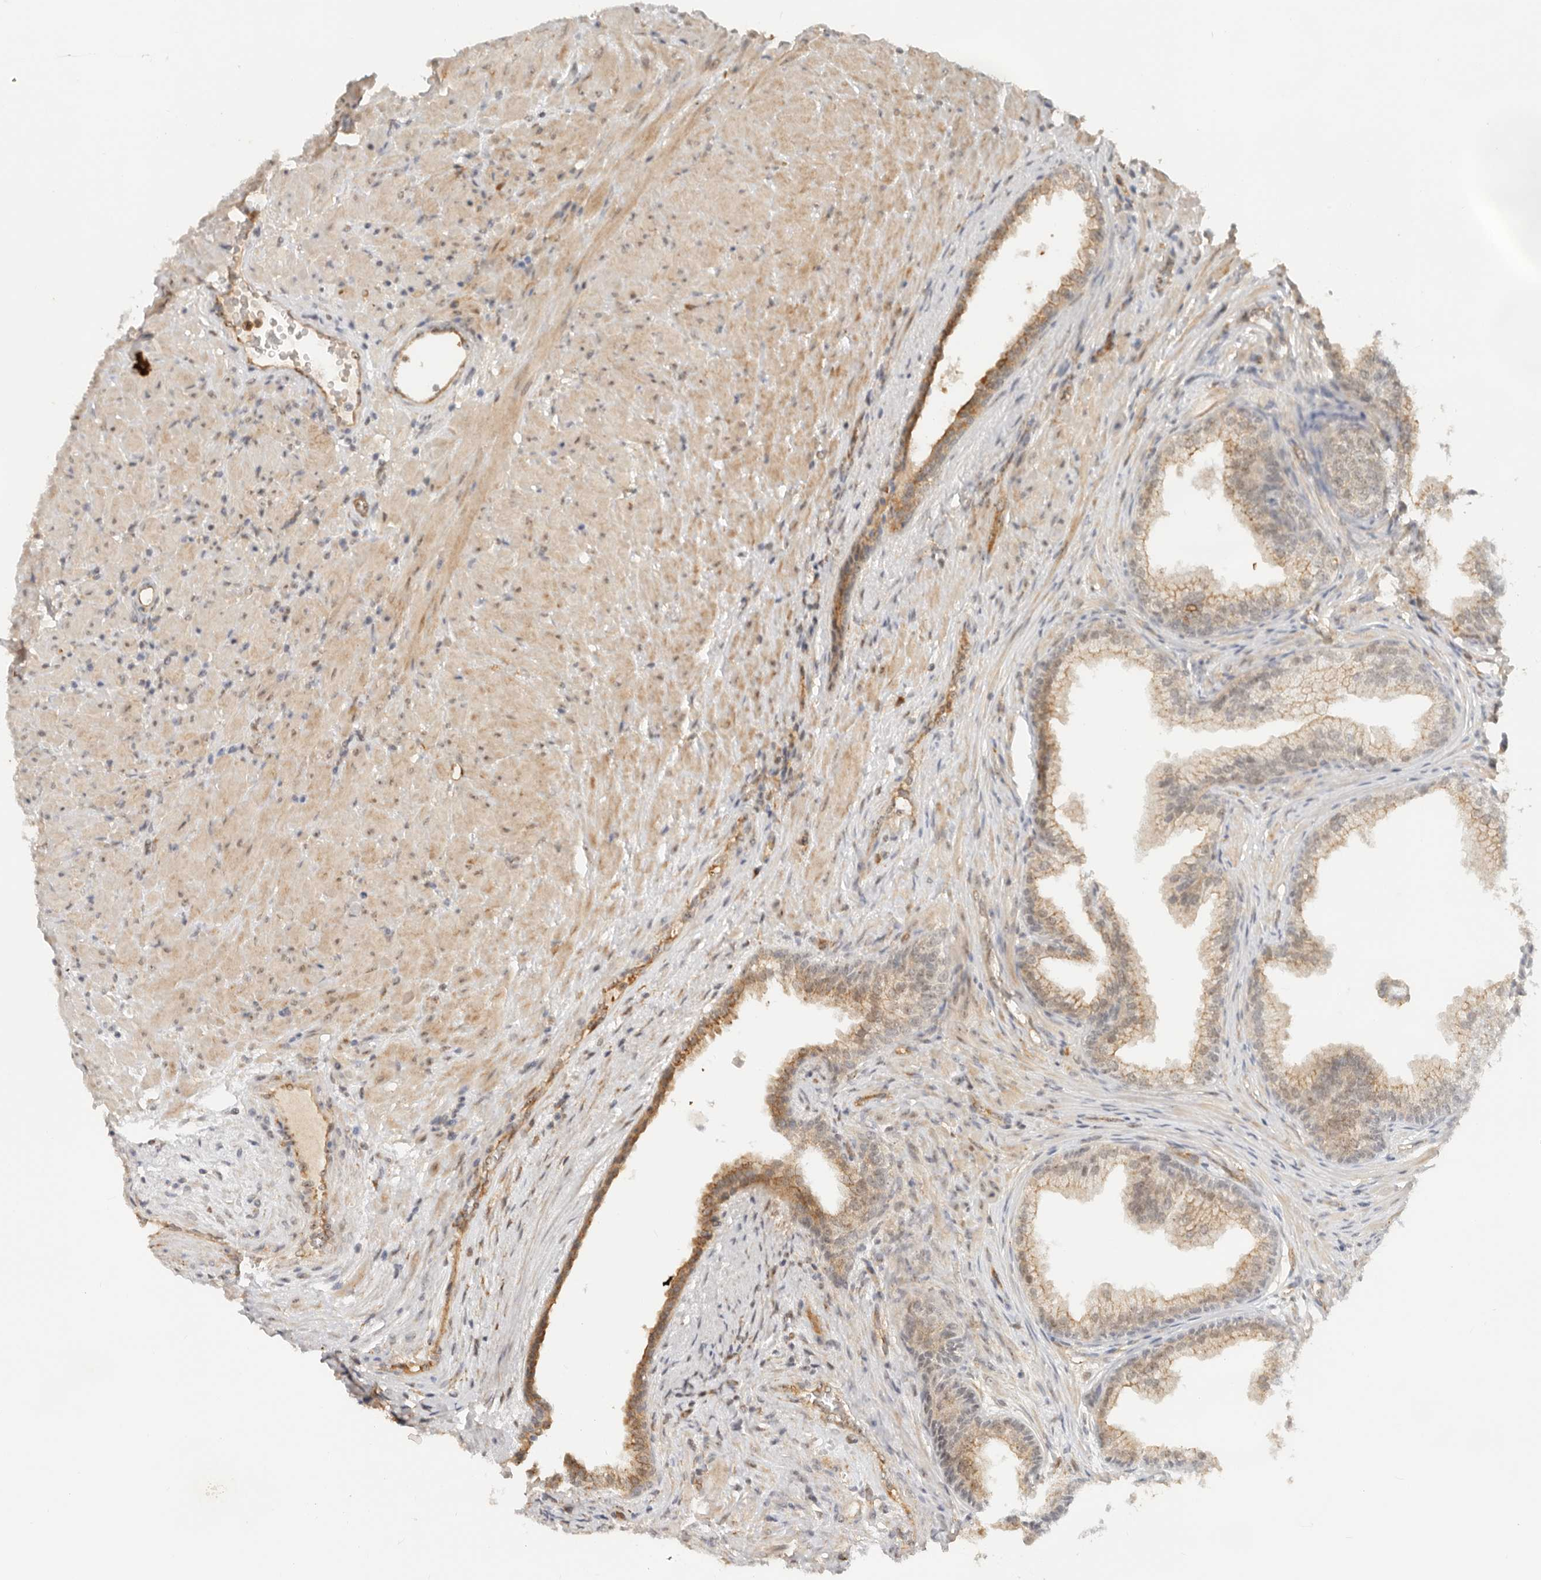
{"staining": {"intensity": "moderate", "quantity": "25%-75%", "location": "cytoplasmic/membranous"}, "tissue": "prostate", "cell_type": "Glandular cells", "image_type": "normal", "snomed": [{"axis": "morphology", "description": "Normal tissue, NOS"}, {"axis": "topography", "description": "Prostate"}], "caption": "Immunohistochemical staining of benign human prostate shows moderate cytoplasmic/membranous protein staining in about 25%-75% of glandular cells. Immunohistochemistry (ihc) stains the protein of interest in brown and the nuclei are stained blue.", "gene": "HEXD", "patient": {"sex": "male", "age": 76}}